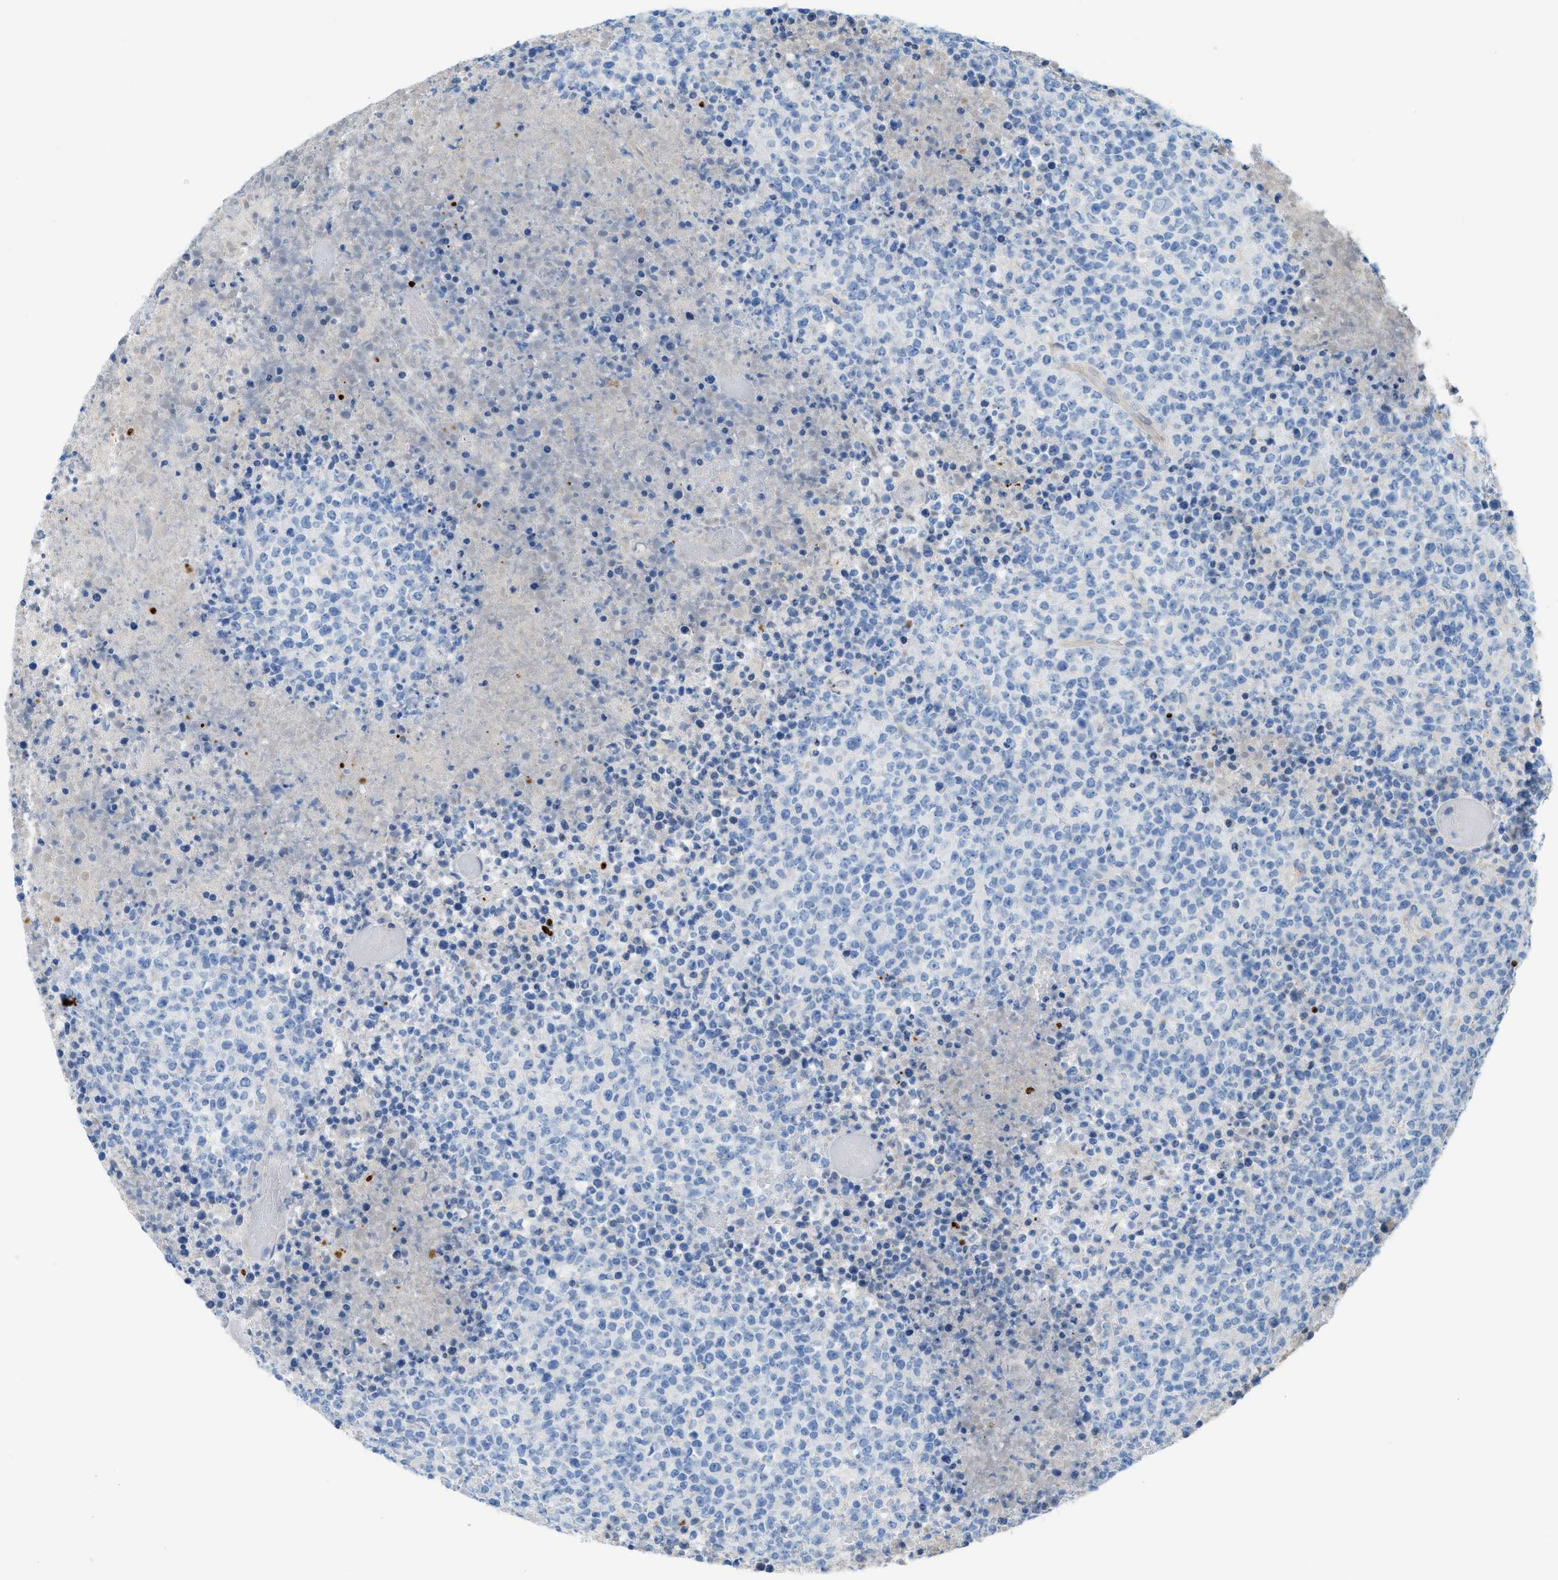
{"staining": {"intensity": "negative", "quantity": "none", "location": "none"}, "tissue": "lymphoma", "cell_type": "Tumor cells", "image_type": "cancer", "snomed": [{"axis": "morphology", "description": "Malignant lymphoma, non-Hodgkin's type, Low grade"}, {"axis": "topography", "description": "Lymph node"}], "caption": "Image shows no significant protein positivity in tumor cells of malignant lymphoma, non-Hodgkin's type (low-grade).", "gene": "MPP3", "patient": {"sex": "male", "age": 83}}